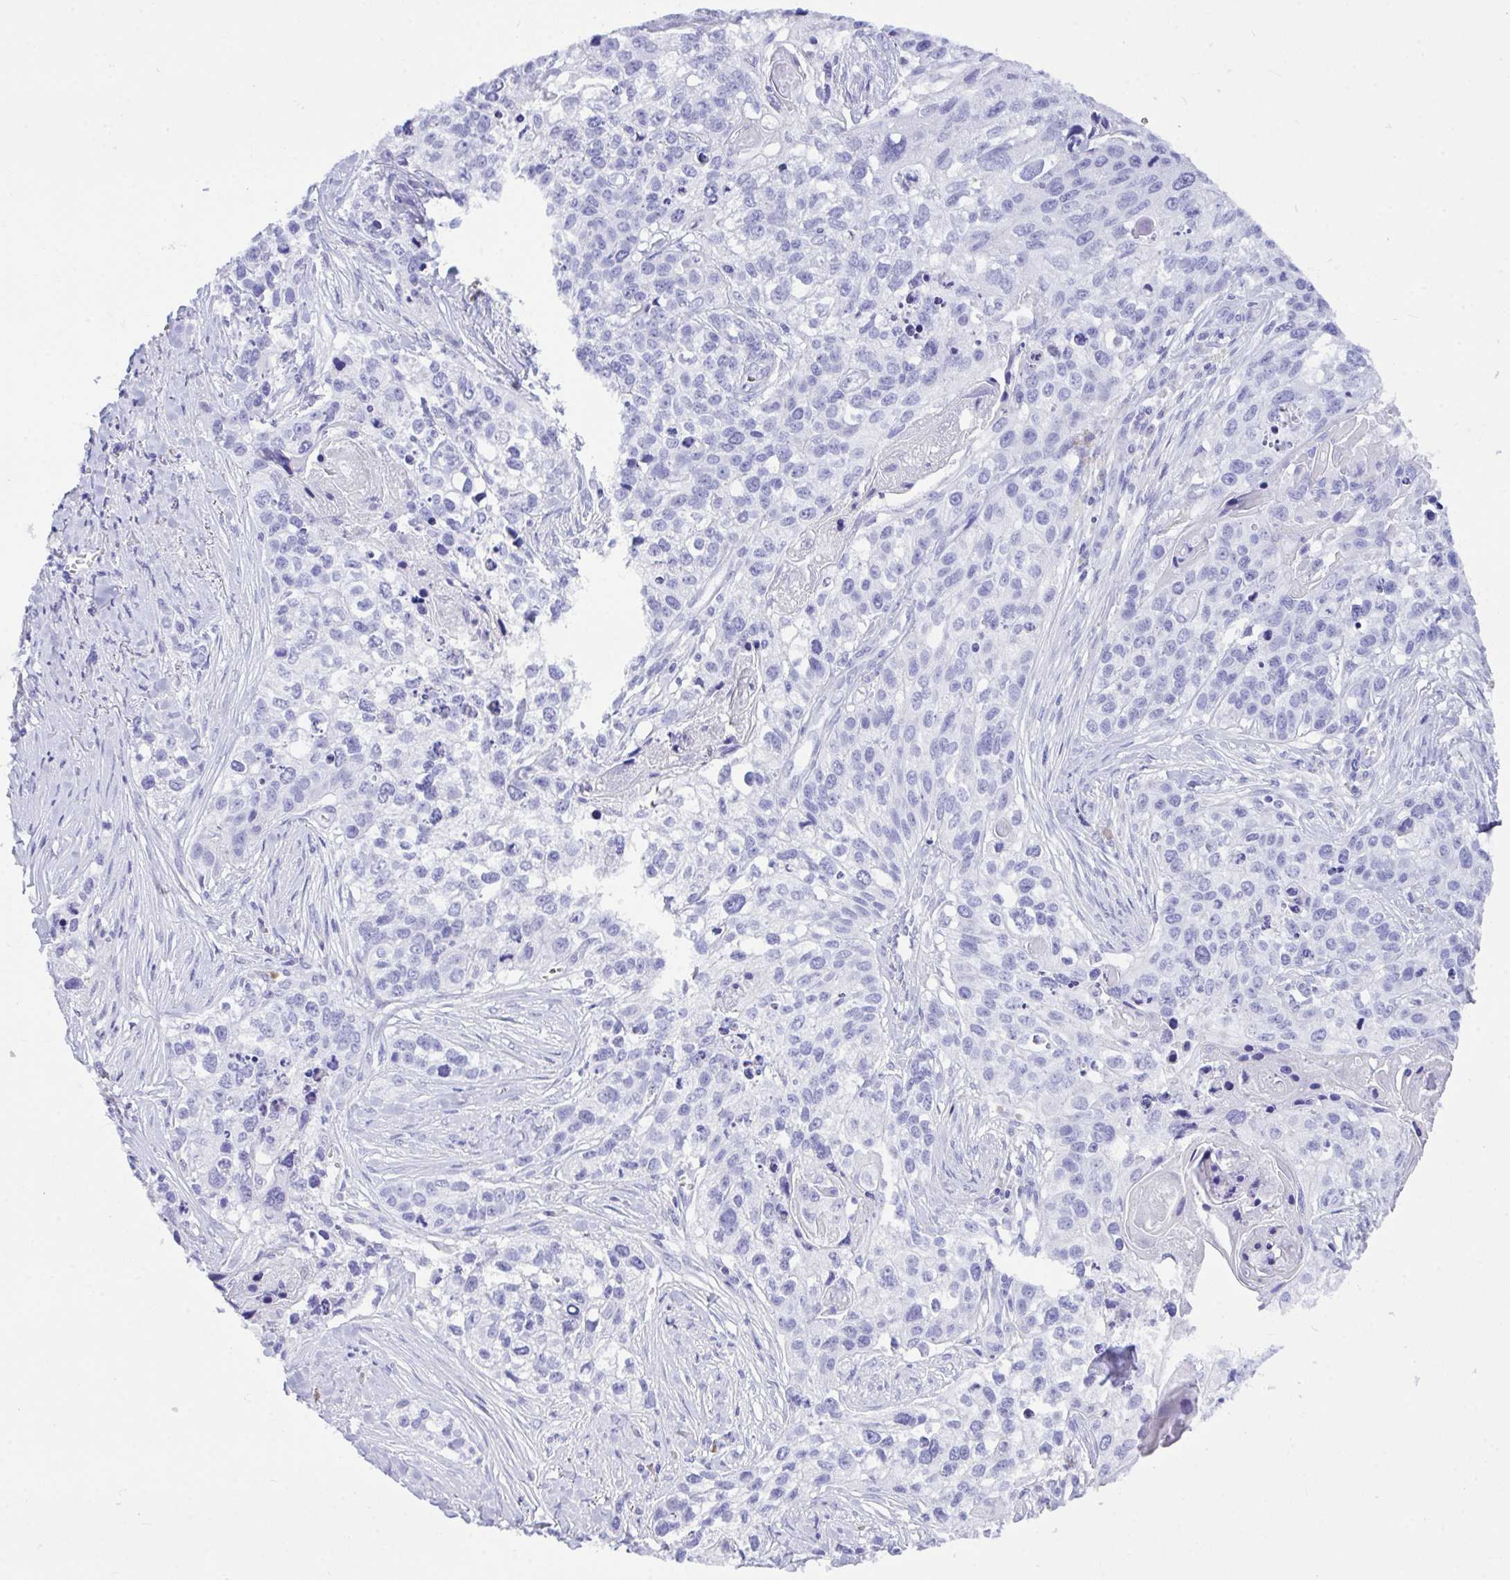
{"staining": {"intensity": "negative", "quantity": "none", "location": "none"}, "tissue": "lung cancer", "cell_type": "Tumor cells", "image_type": "cancer", "snomed": [{"axis": "morphology", "description": "Squamous cell carcinoma, NOS"}, {"axis": "topography", "description": "Lung"}], "caption": "Immunohistochemistry (IHC) histopathology image of lung squamous cell carcinoma stained for a protein (brown), which shows no staining in tumor cells.", "gene": "BEST4", "patient": {"sex": "male", "age": 74}}